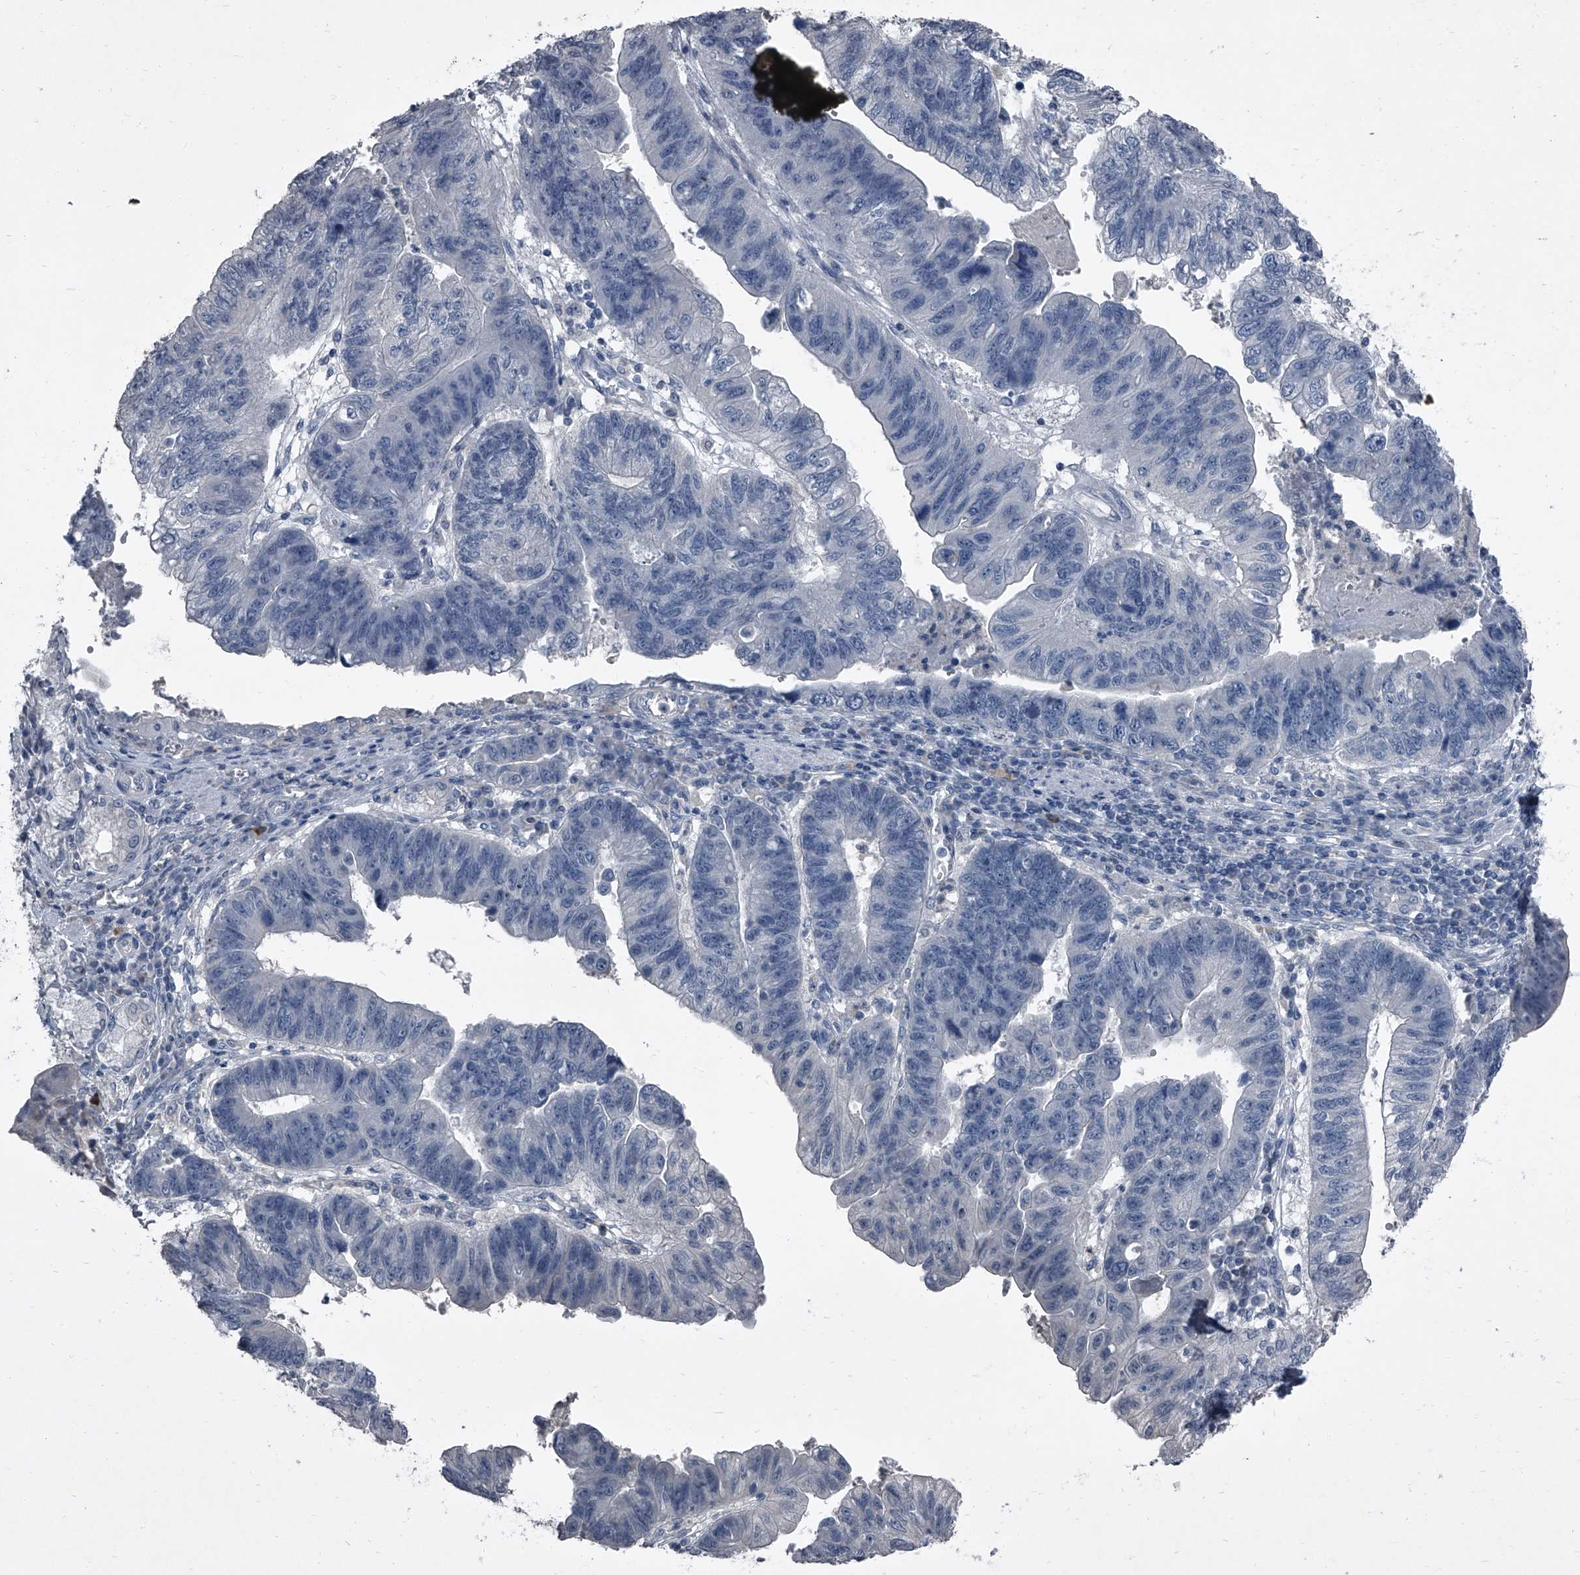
{"staining": {"intensity": "negative", "quantity": "none", "location": "none"}, "tissue": "stomach cancer", "cell_type": "Tumor cells", "image_type": "cancer", "snomed": [{"axis": "morphology", "description": "Adenocarcinoma, NOS"}, {"axis": "topography", "description": "Stomach"}], "caption": "An immunohistochemistry image of adenocarcinoma (stomach) is shown. There is no staining in tumor cells of adenocarcinoma (stomach).", "gene": "HEPHL1", "patient": {"sex": "male", "age": 59}}